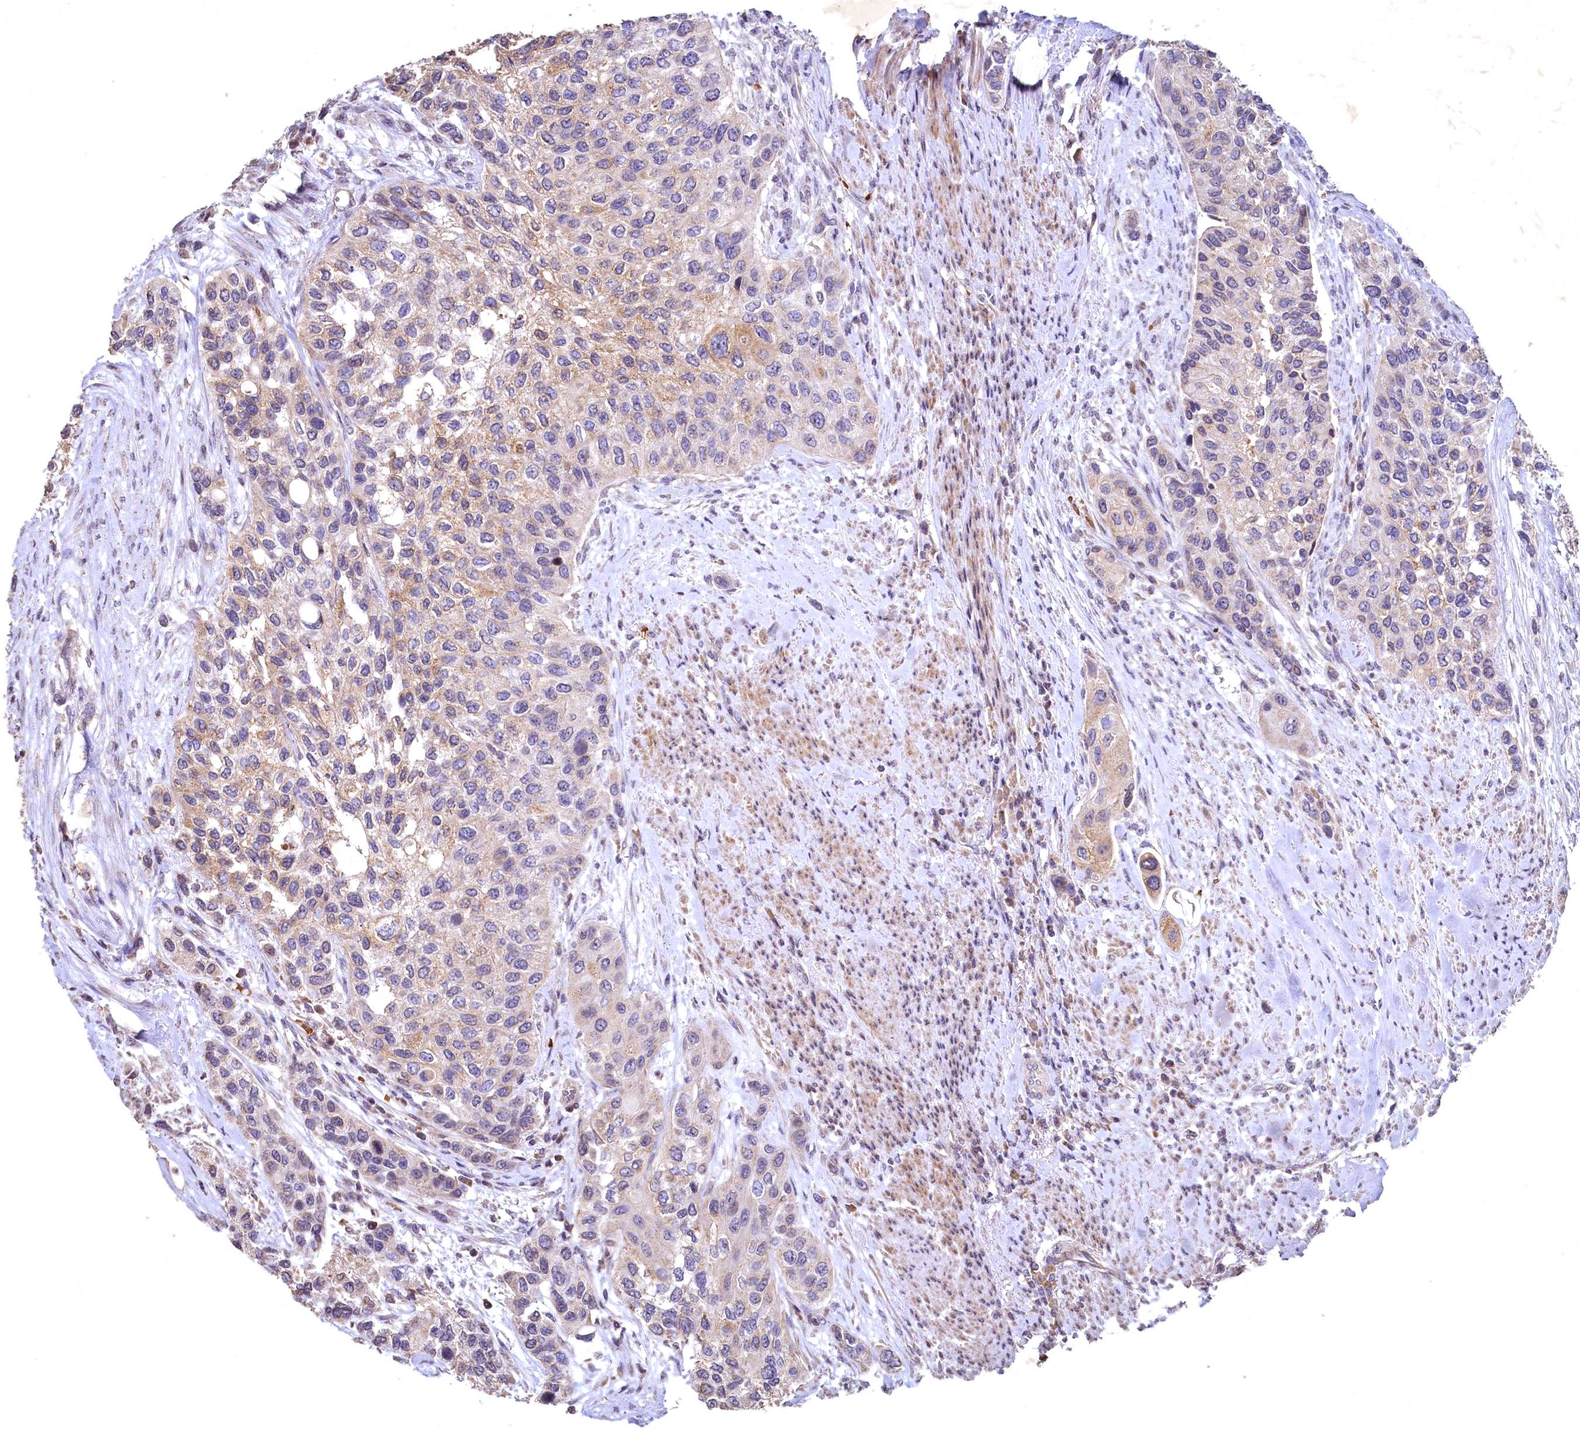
{"staining": {"intensity": "weak", "quantity": ">75%", "location": "cytoplasmic/membranous"}, "tissue": "urothelial cancer", "cell_type": "Tumor cells", "image_type": "cancer", "snomed": [{"axis": "morphology", "description": "Normal tissue, NOS"}, {"axis": "morphology", "description": "Urothelial carcinoma, High grade"}, {"axis": "topography", "description": "Vascular tissue"}, {"axis": "topography", "description": "Urinary bladder"}], "caption": "High-power microscopy captured an immunohistochemistry histopathology image of urothelial cancer, revealing weak cytoplasmic/membranous positivity in about >75% of tumor cells.", "gene": "SPTA1", "patient": {"sex": "female", "age": 56}}